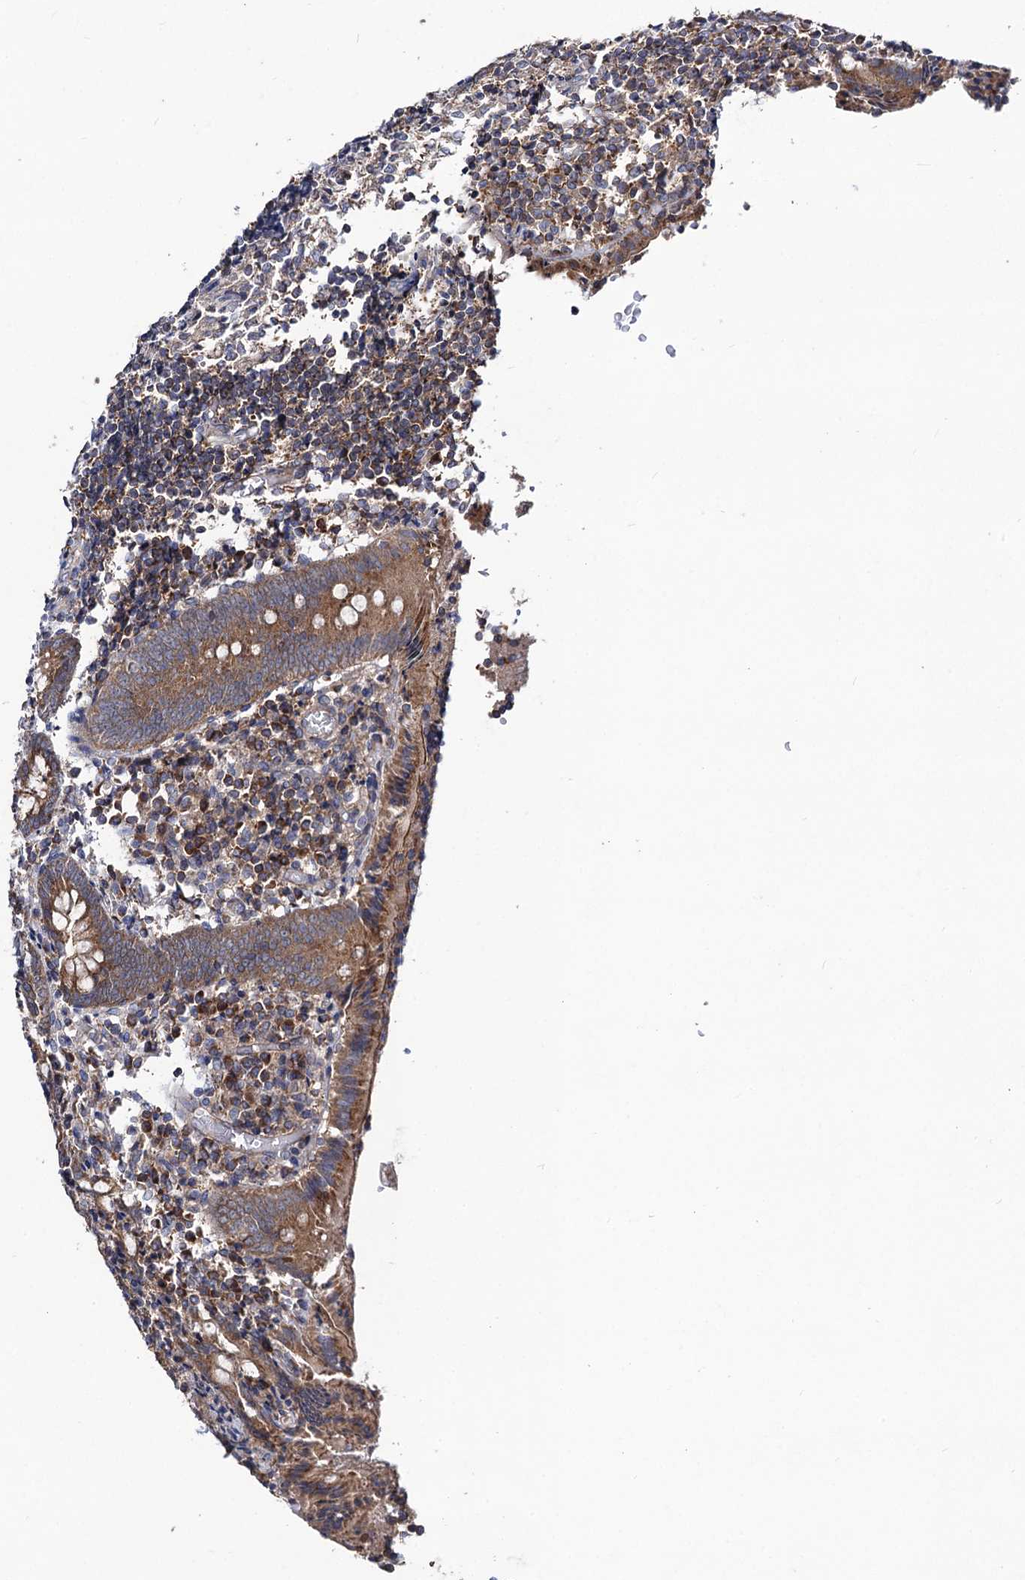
{"staining": {"intensity": "moderate", "quantity": ">75%", "location": "cytoplasmic/membranous"}, "tissue": "appendix", "cell_type": "Glandular cells", "image_type": "normal", "snomed": [{"axis": "morphology", "description": "Normal tissue, NOS"}, {"axis": "topography", "description": "Appendix"}], "caption": "Brown immunohistochemical staining in benign appendix demonstrates moderate cytoplasmic/membranous expression in approximately >75% of glandular cells.", "gene": "DYDC1", "patient": {"sex": "female", "age": 17}}